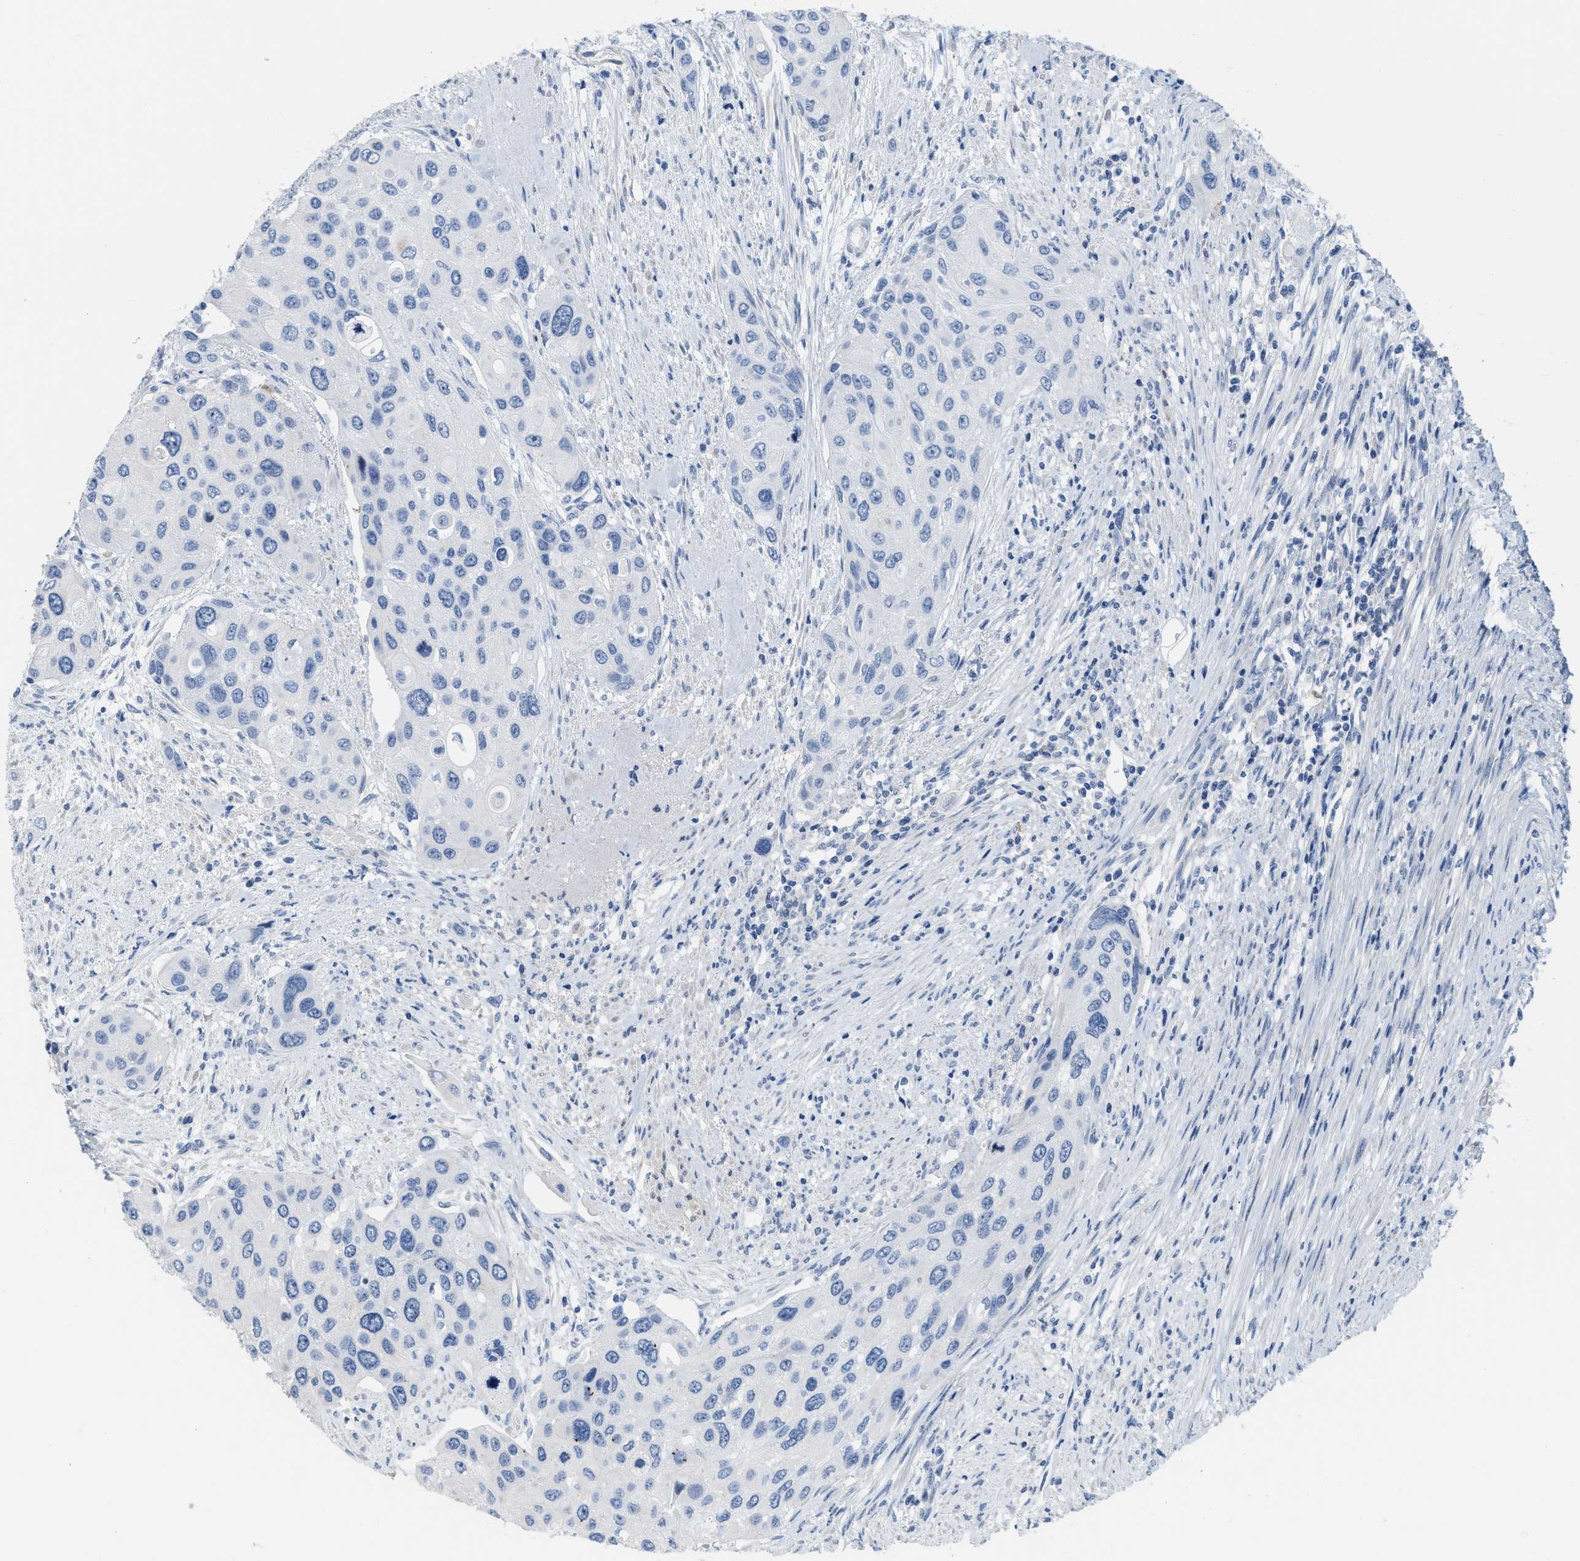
{"staining": {"intensity": "negative", "quantity": "none", "location": "none"}, "tissue": "urothelial cancer", "cell_type": "Tumor cells", "image_type": "cancer", "snomed": [{"axis": "morphology", "description": "Urothelial carcinoma, High grade"}, {"axis": "topography", "description": "Urinary bladder"}], "caption": "The immunohistochemistry histopathology image has no significant positivity in tumor cells of high-grade urothelial carcinoma tissue.", "gene": "CRYM", "patient": {"sex": "female", "age": 56}}